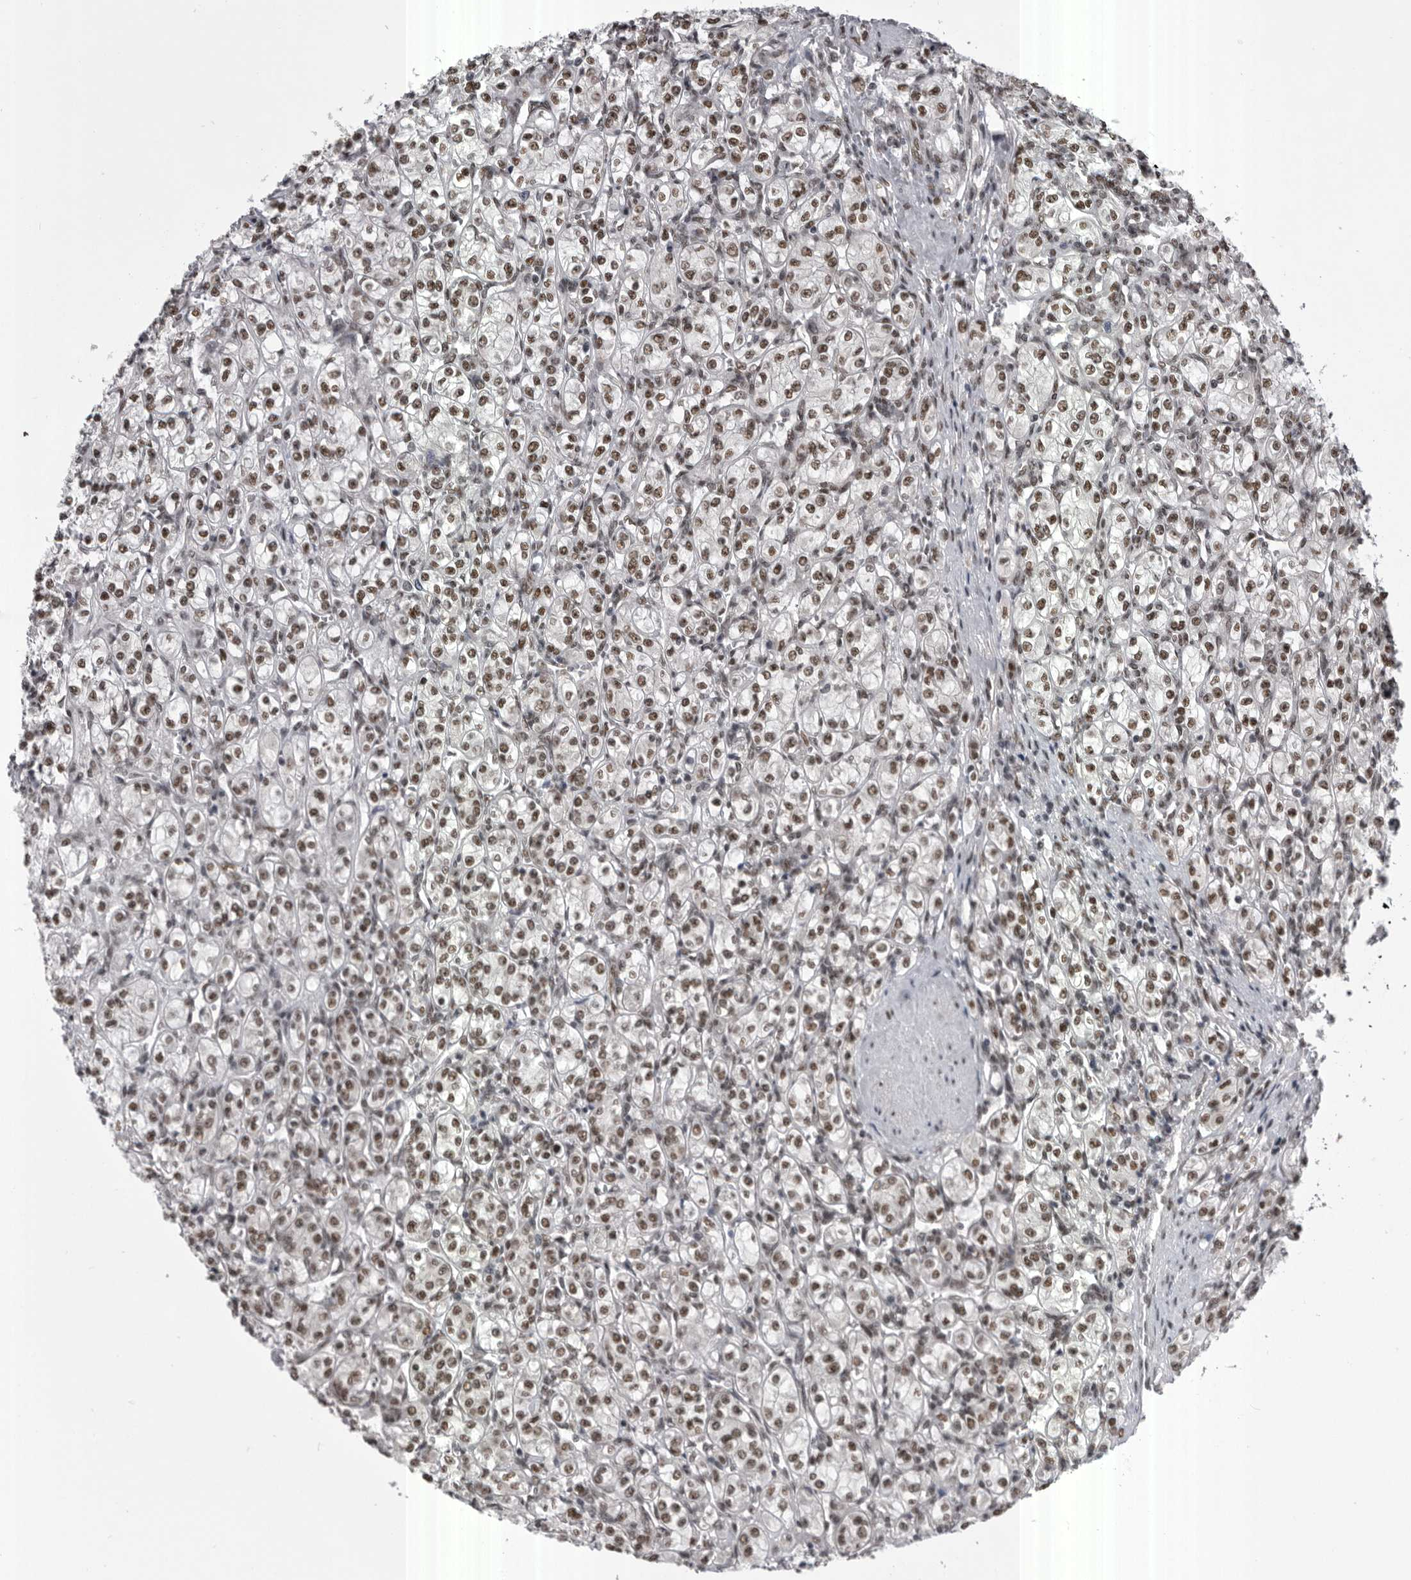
{"staining": {"intensity": "moderate", "quantity": ">75%", "location": "nuclear"}, "tissue": "renal cancer", "cell_type": "Tumor cells", "image_type": "cancer", "snomed": [{"axis": "morphology", "description": "Adenocarcinoma, NOS"}, {"axis": "topography", "description": "Kidney"}], "caption": "Immunohistochemistry (DAB (3,3'-diaminobenzidine)) staining of renal cancer shows moderate nuclear protein positivity in about >75% of tumor cells.", "gene": "MEPCE", "patient": {"sex": "male", "age": 77}}